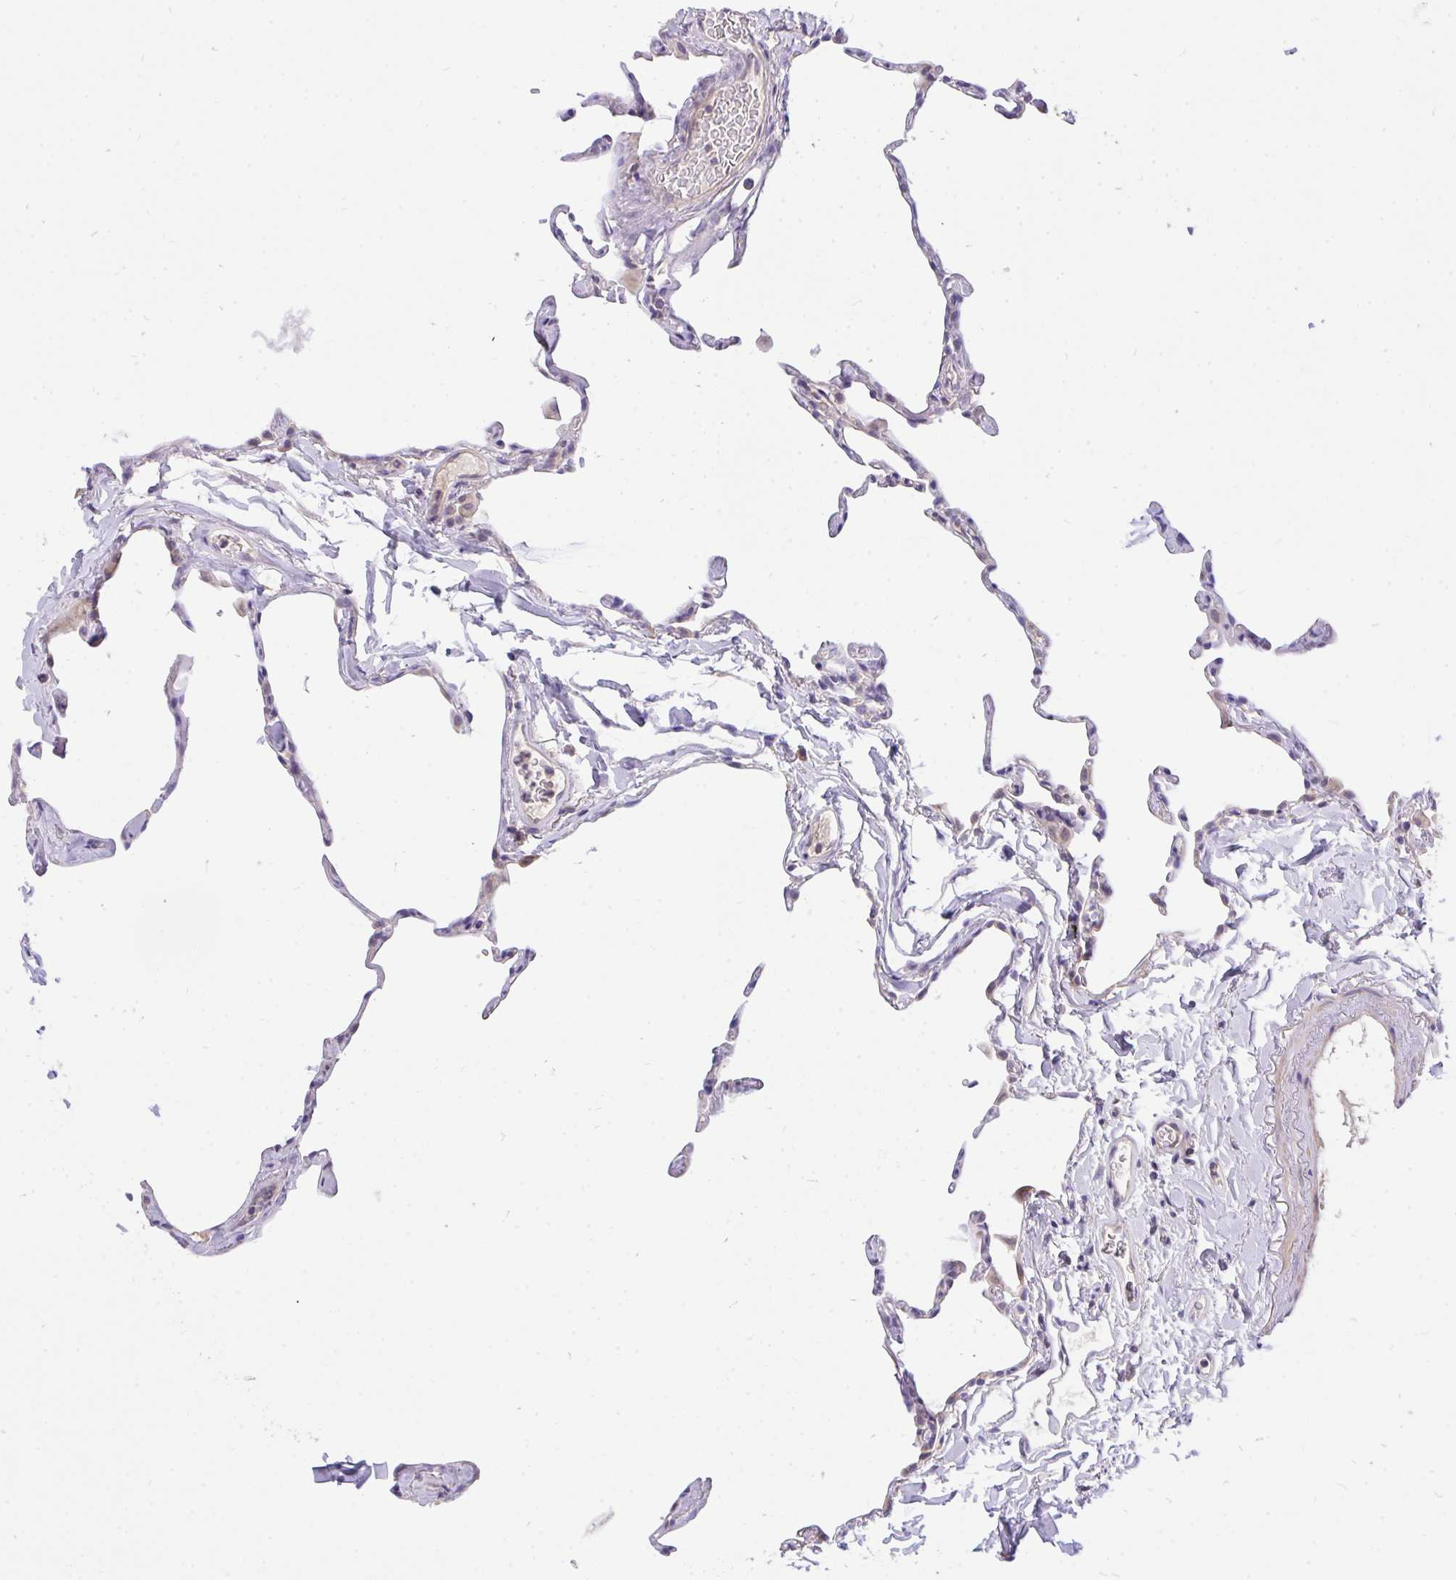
{"staining": {"intensity": "weak", "quantity": "<25%", "location": "cytoplasmic/membranous"}, "tissue": "lung", "cell_type": "Alveolar cells", "image_type": "normal", "snomed": [{"axis": "morphology", "description": "Normal tissue, NOS"}, {"axis": "topography", "description": "Lung"}], "caption": "Protein analysis of benign lung displays no significant positivity in alveolar cells.", "gene": "C19orf54", "patient": {"sex": "male", "age": 65}}